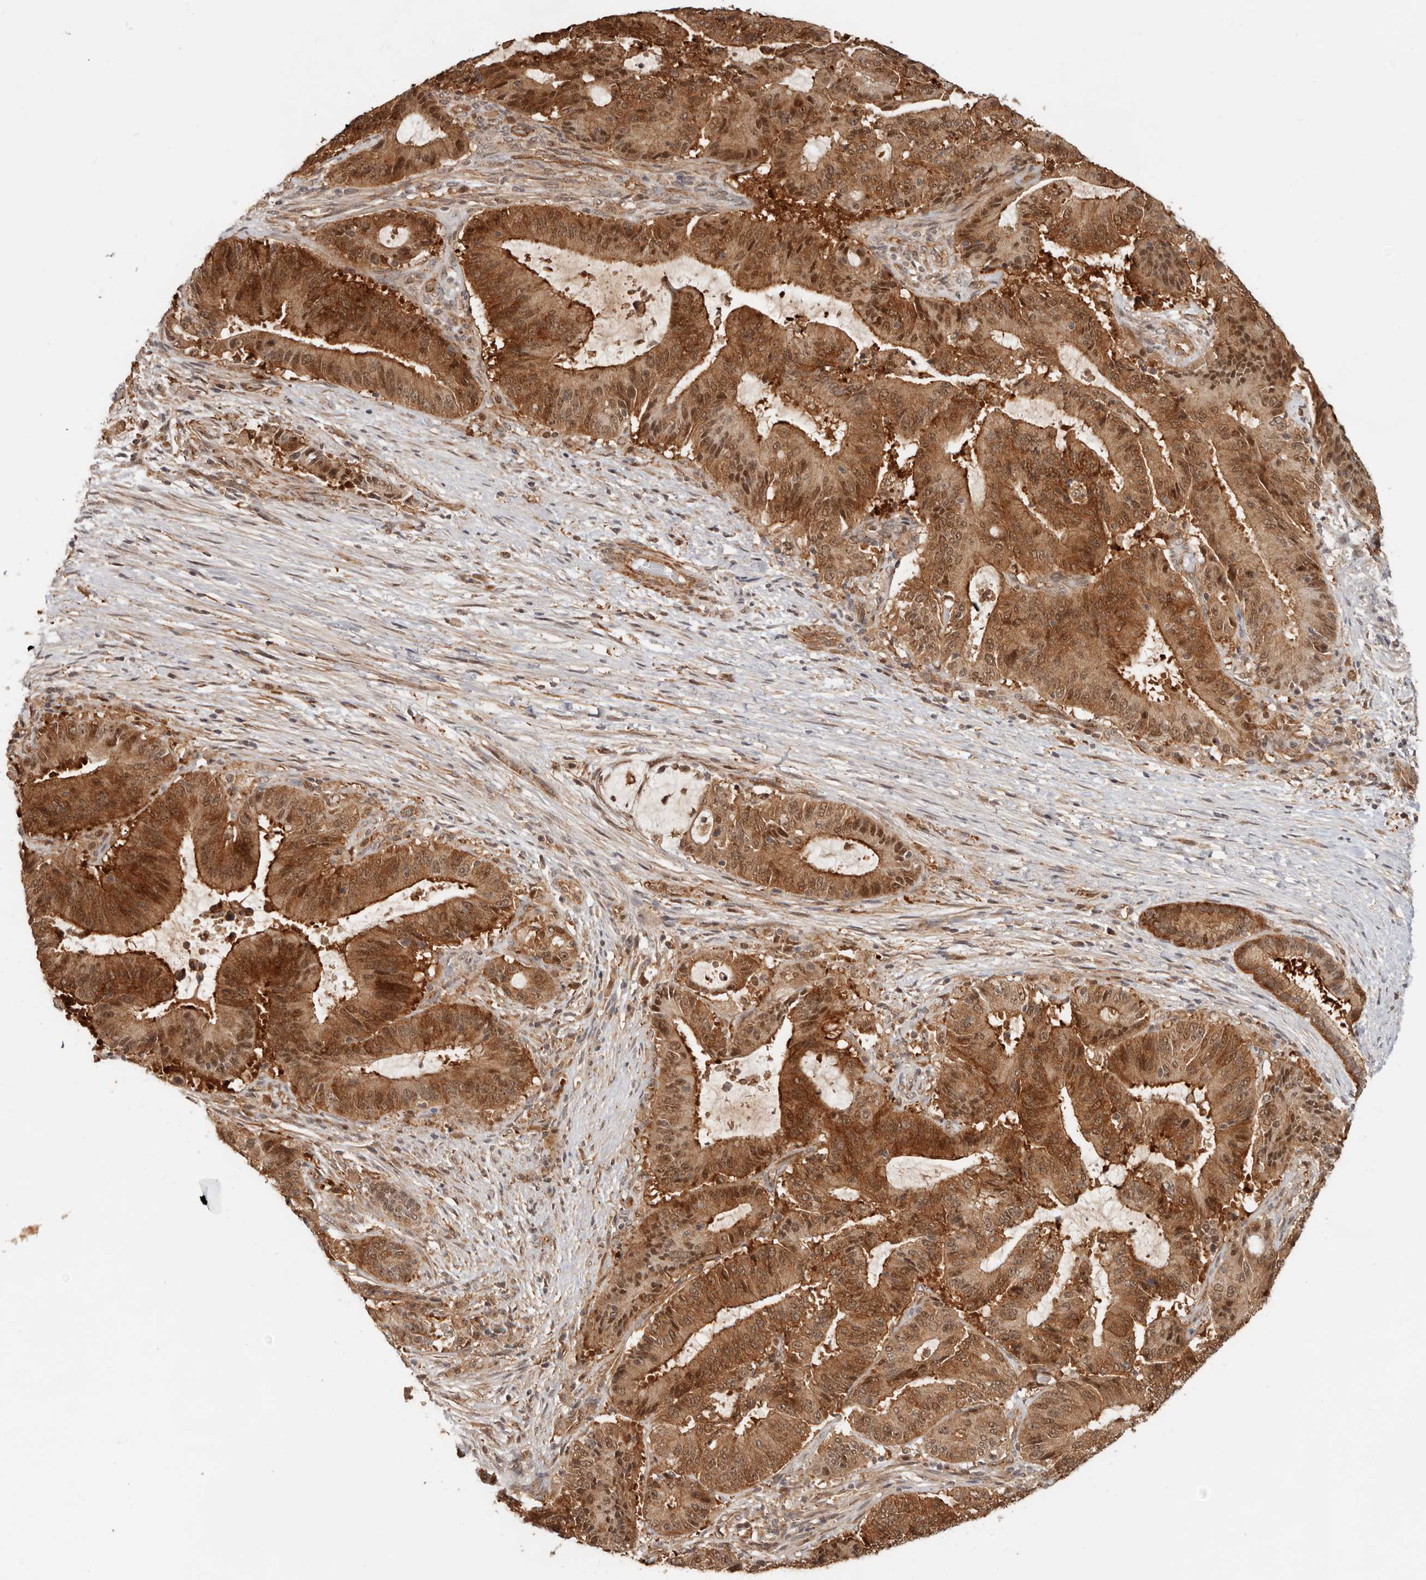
{"staining": {"intensity": "strong", "quantity": ">75%", "location": "cytoplasmic/membranous,nuclear"}, "tissue": "liver cancer", "cell_type": "Tumor cells", "image_type": "cancer", "snomed": [{"axis": "morphology", "description": "Normal tissue, NOS"}, {"axis": "morphology", "description": "Cholangiocarcinoma"}, {"axis": "topography", "description": "Liver"}, {"axis": "topography", "description": "Peripheral nerve tissue"}], "caption": "Immunohistochemistry micrograph of human liver cholangiocarcinoma stained for a protein (brown), which exhibits high levels of strong cytoplasmic/membranous and nuclear expression in about >75% of tumor cells.", "gene": "HEXD", "patient": {"sex": "female", "age": 73}}